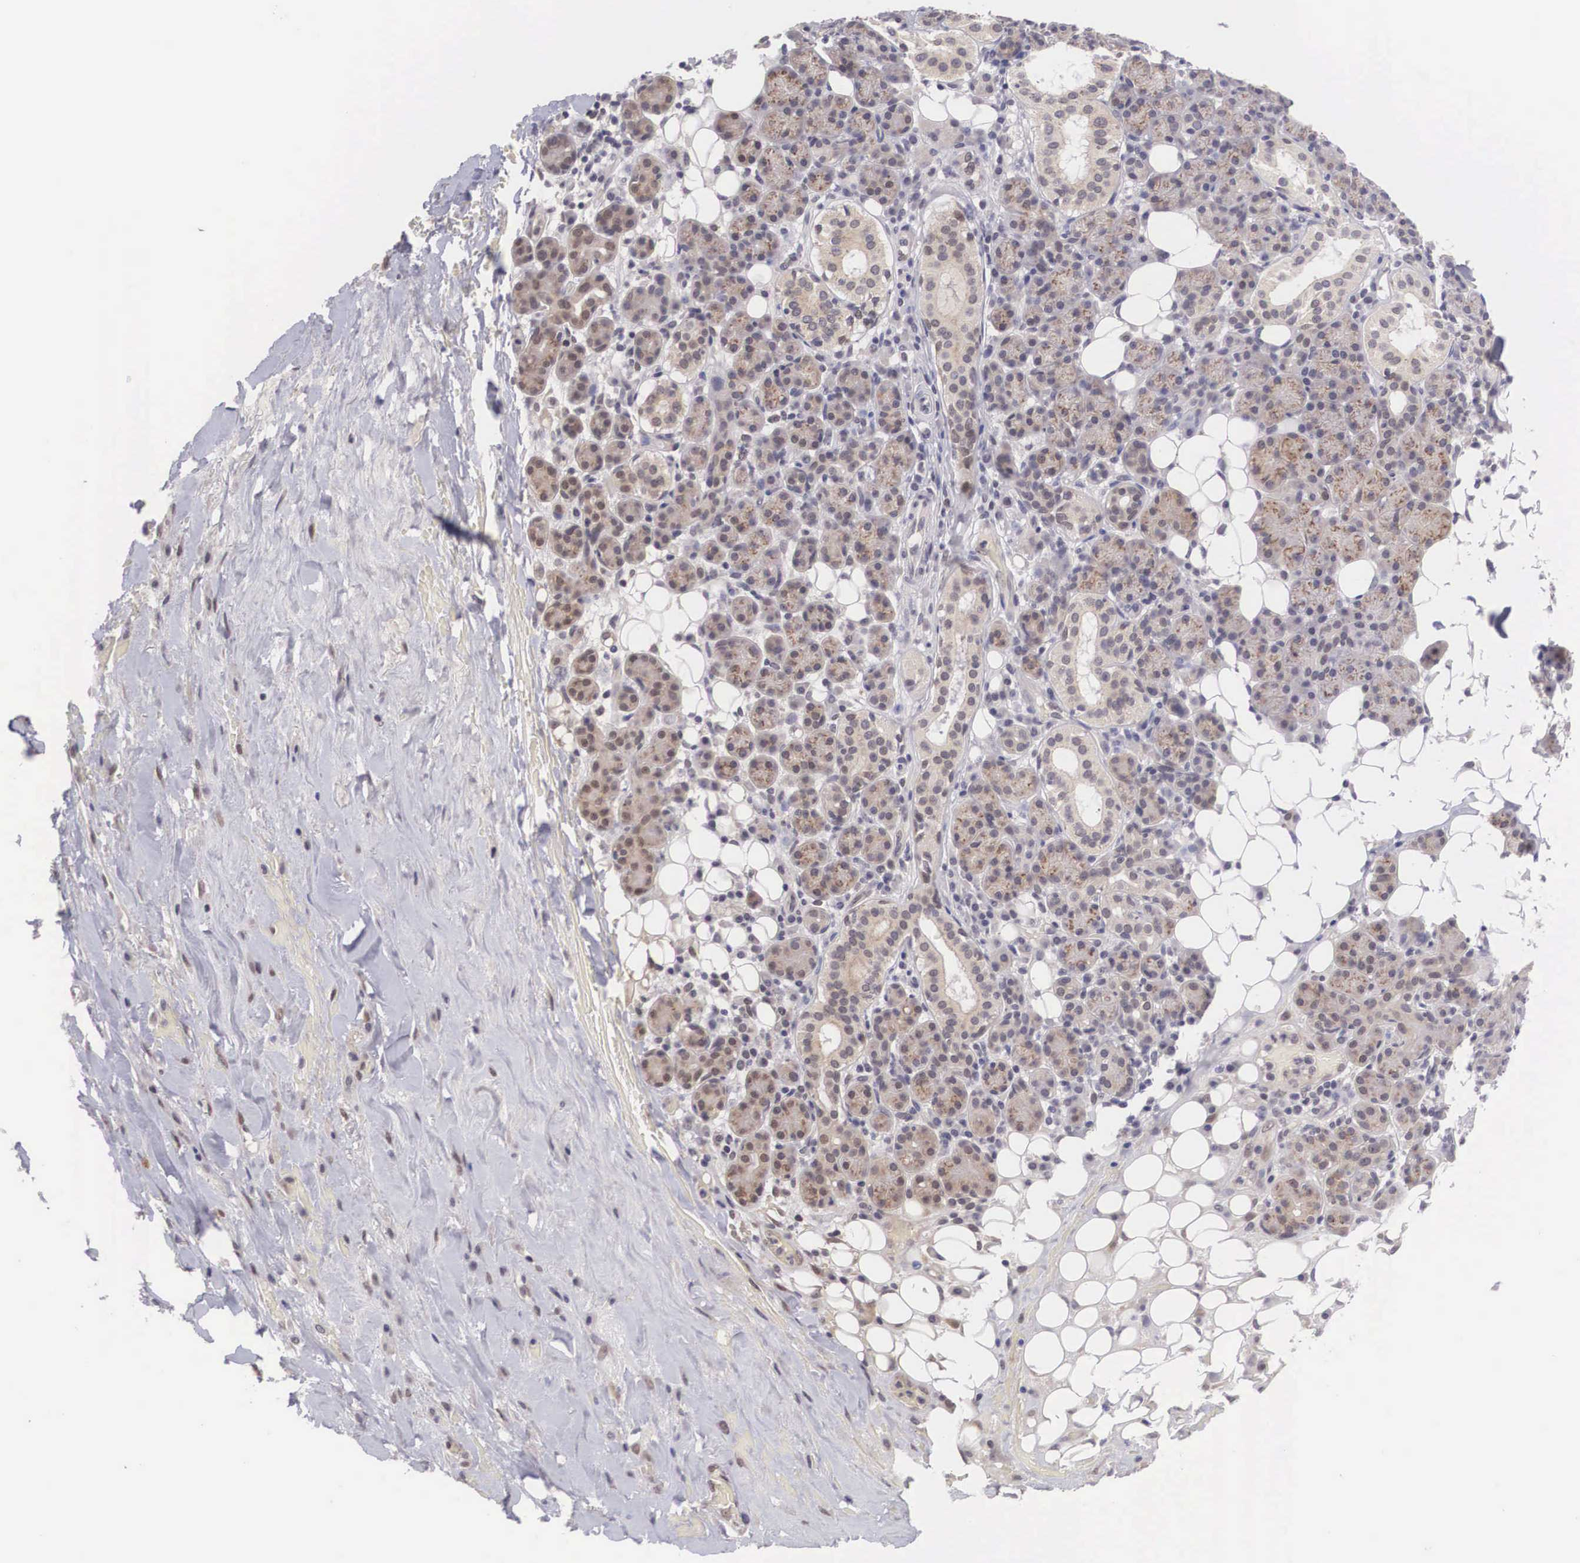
{"staining": {"intensity": "weak", "quantity": ">75%", "location": "cytoplasmic/membranous"}, "tissue": "skin cancer", "cell_type": "Tumor cells", "image_type": "cancer", "snomed": [{"axis": "morphology", "description": "Squamous cell carcinoma, NOS"}, {"axis": "topography", "description": "Skin"}], "caption": "Protein staining by immunohistochemistry (IHC) shows weak cytoplasmic/membranous positivity in approximately >75% of tumor cells in skin squamous cell carcinoma.", "gene": "NINL", "patient": {"sex": "male", "age": 84}}